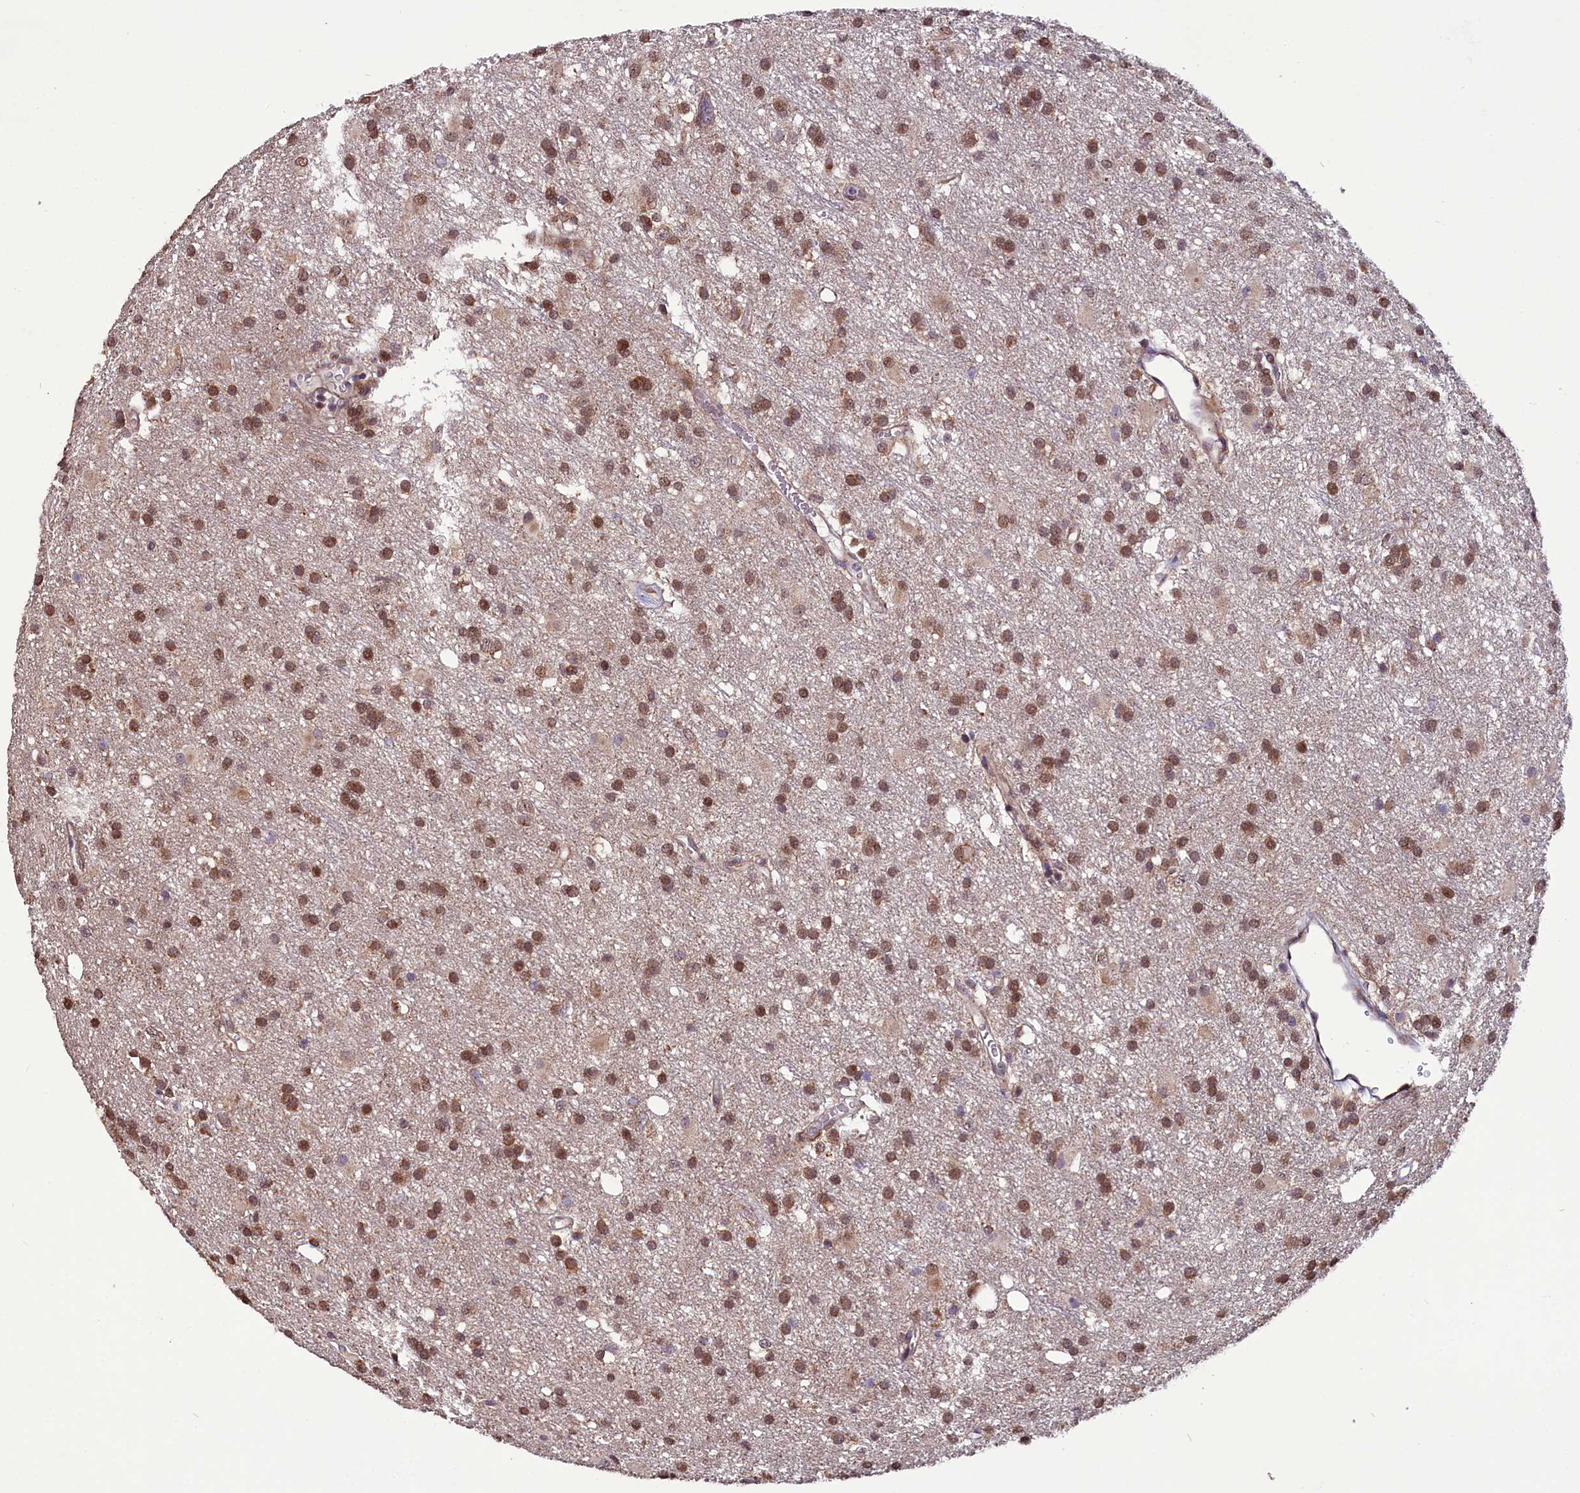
{"staining": {"intensity": "moderate", "quantity": ">75%", "location": "nuclear"}, "tissue": "glioma", "cell_type": "Tumor cells", "image_type": "cancer", "snomed": [{"axis": "morphology", "description": "Glioma, malignant, High grade"}, {"axis": "topography", "description": "Brain"}], "caption": "A brown stain labels moderate nuclear positivity of a protein in human glioma tumor cells.", "gene": "RPUSD2", "patient": {"sex": "male", "age": 77}}